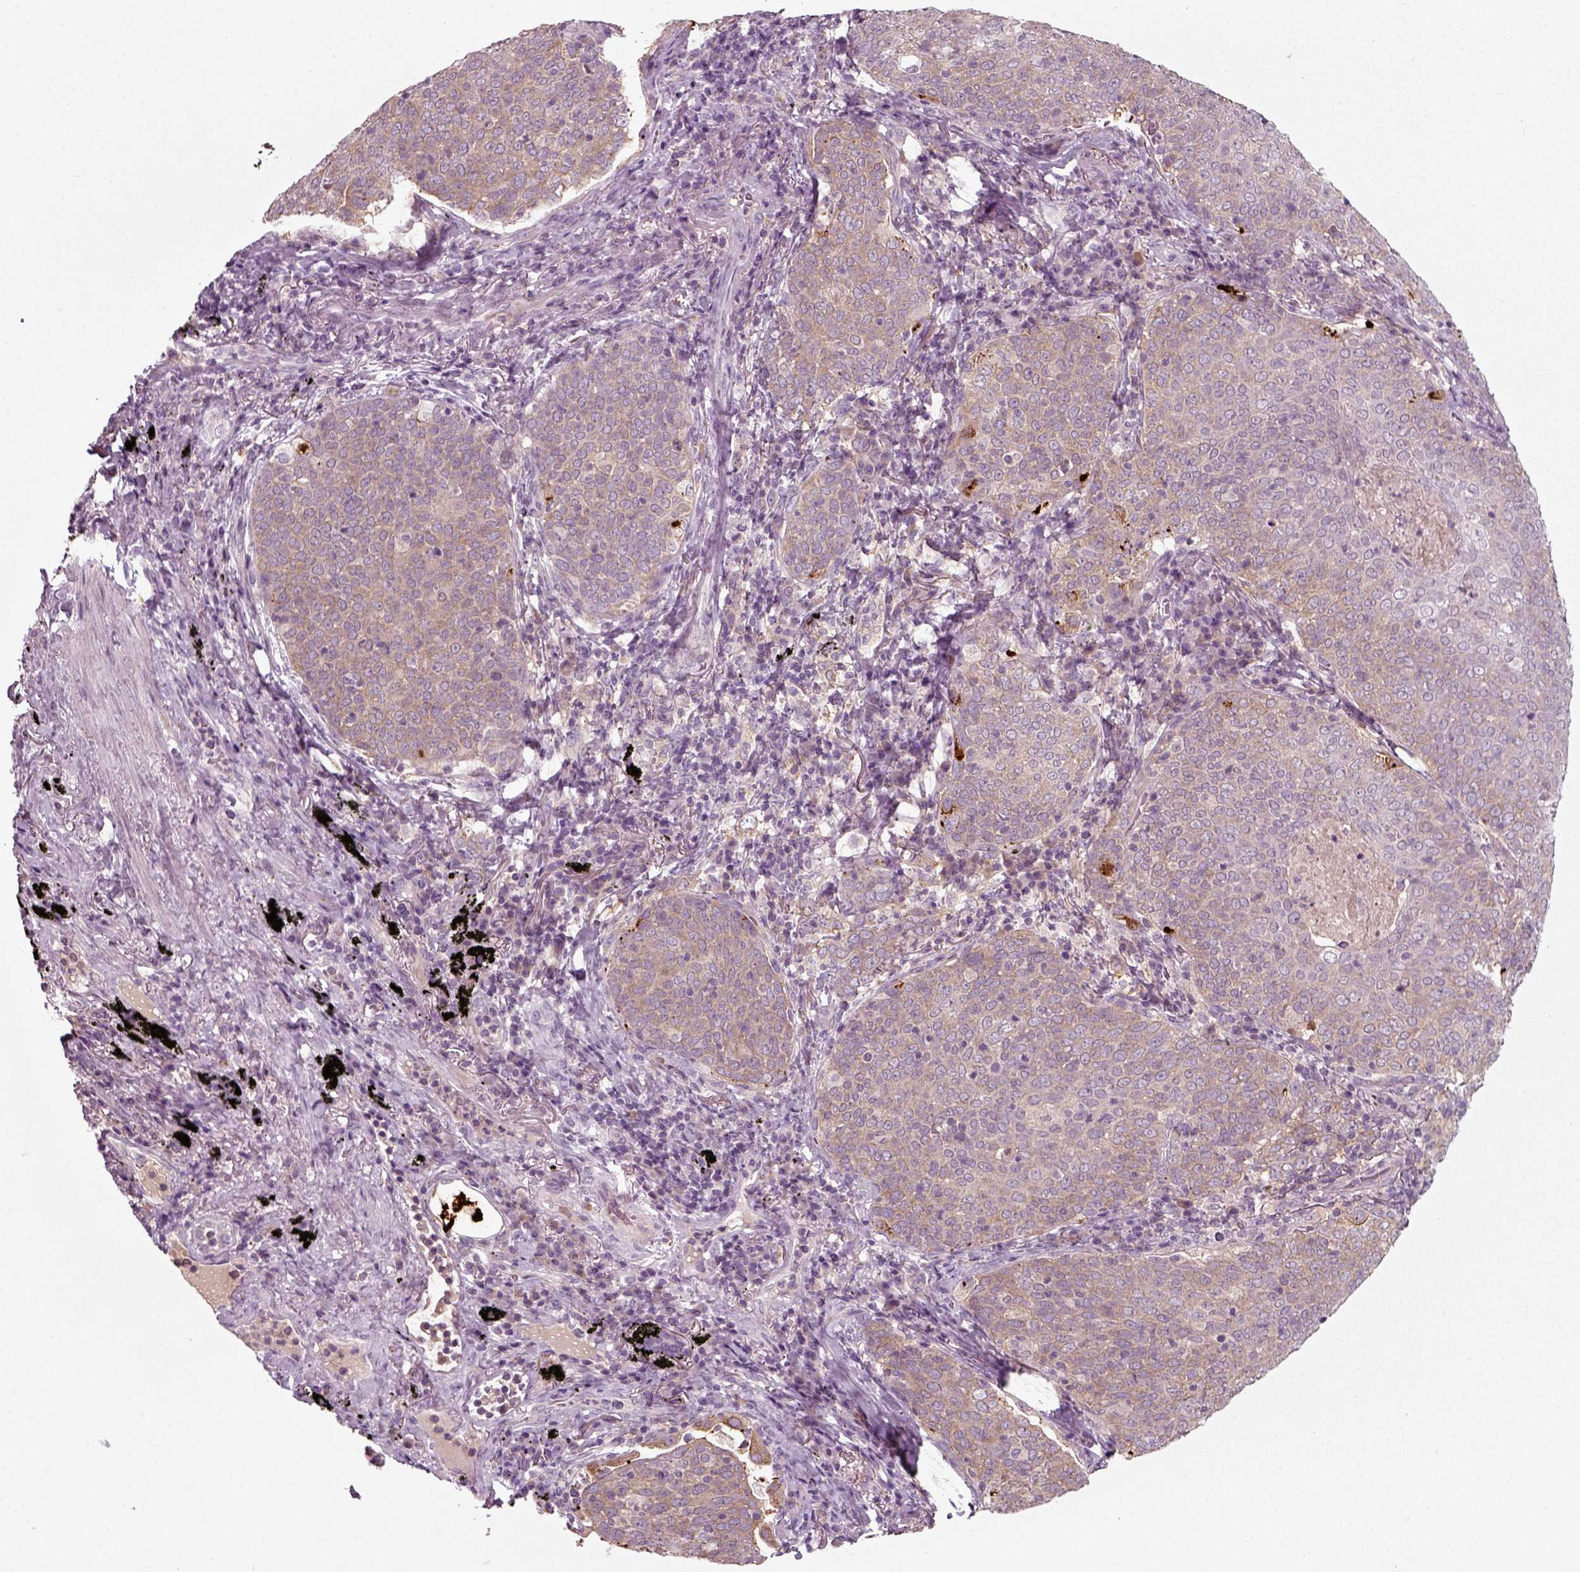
{"staining": {"intensity": "weak", "quantity": "25%-75%", "location": "cytoplasmic/membranous"}, "tissue": "lung cancer", "cell_type": "Tumor cells", "image_type": "cancer", "snomed": [{"axis": "morphology", "description": "Squamous cell carcinoma, NOS"}, {"axis": "topography", "description": "Lung"}], "caption": "Immunohistochemical staining of human lung squamous cell carcinoma shows weak cytoplasmic/membranous protein expression in approximately 25%-75% of tumor cells. (brown staining indicates protein expression, while blue staining denotes nuclei).", "gene": "RND2", "patient": {"sex": "male", "age": 82}}